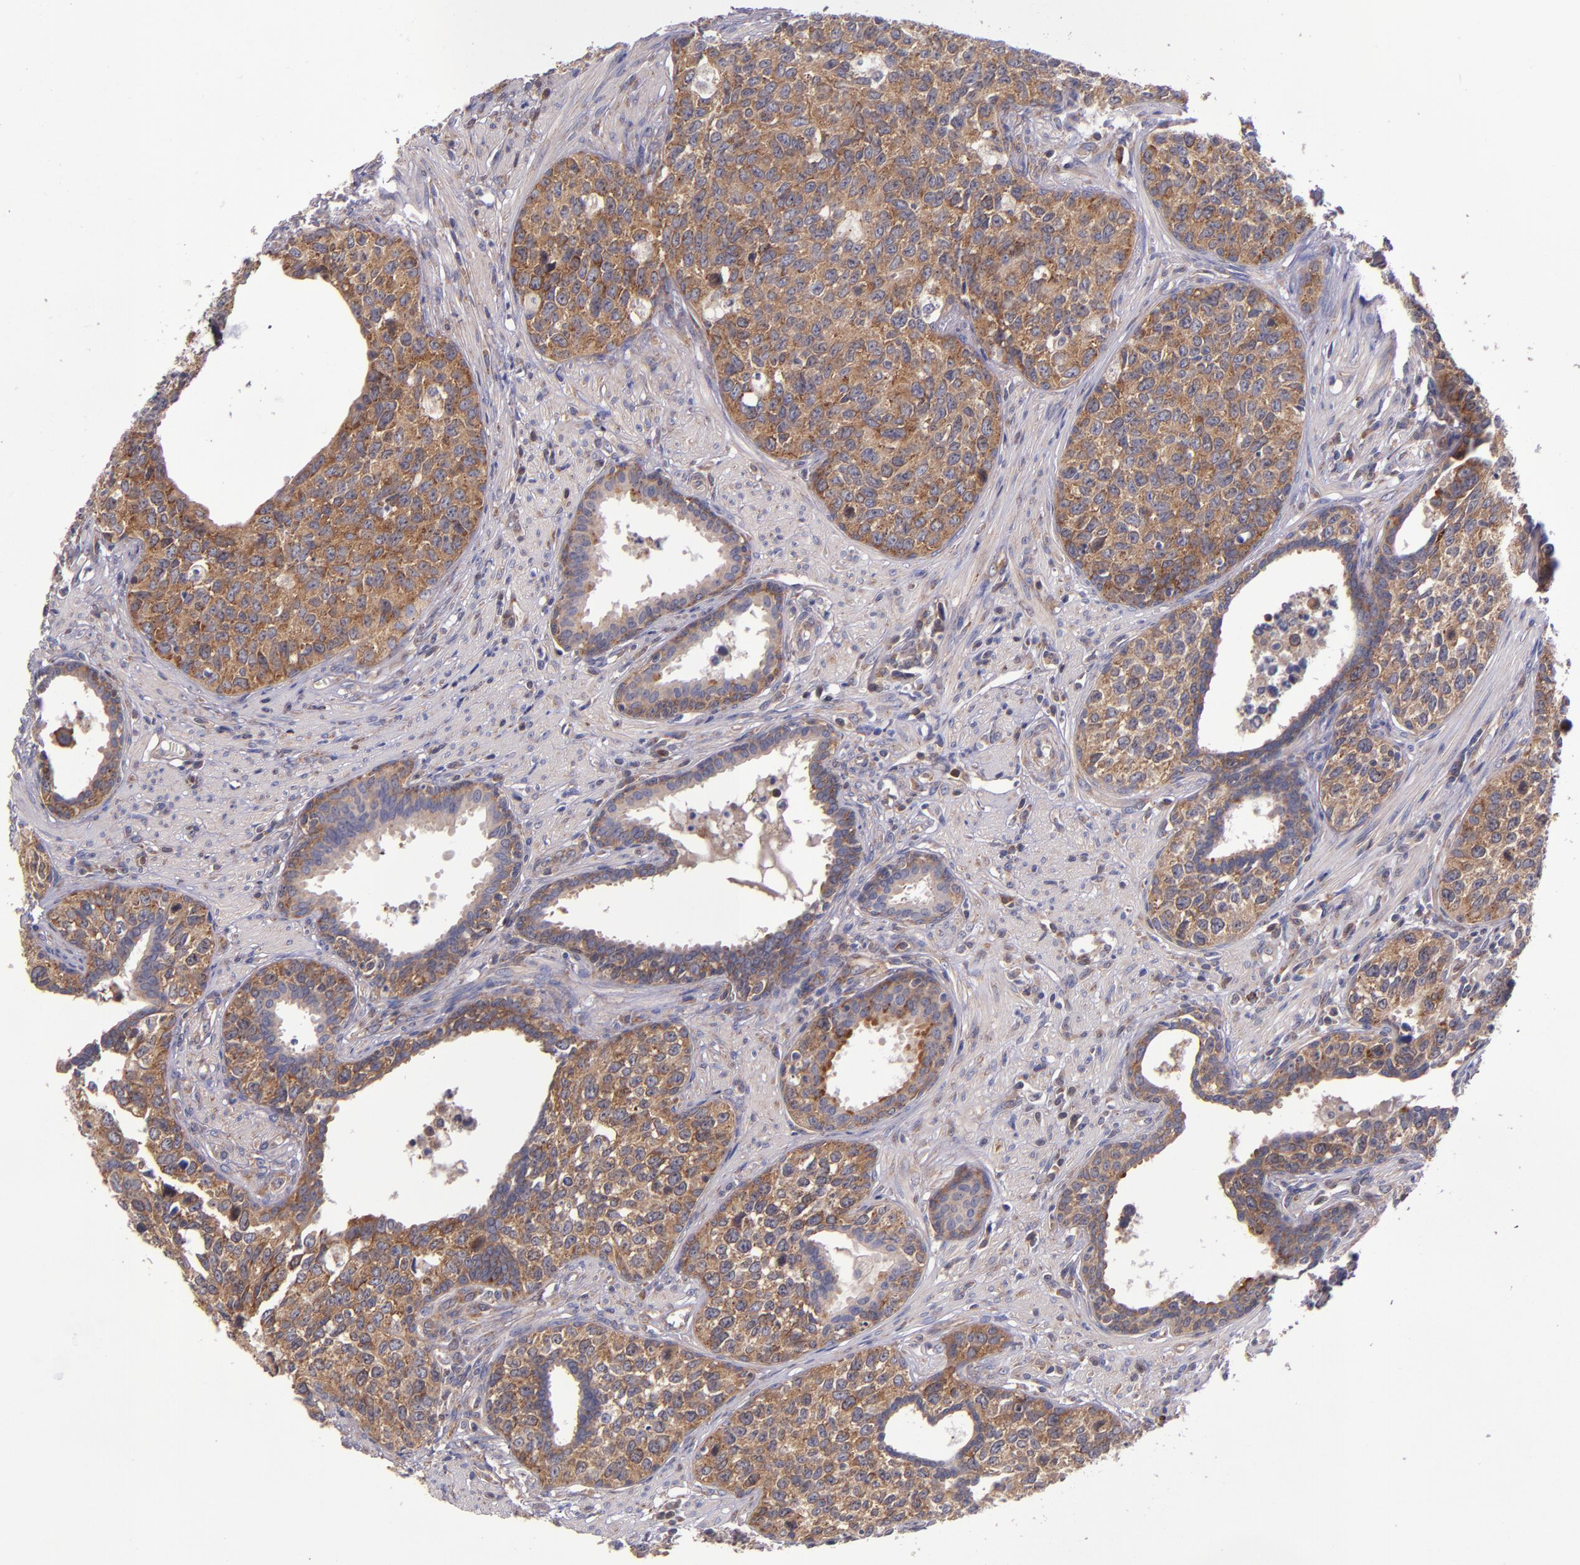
{"staining": {"intensity": "moderate", "quantity": ">75%", "location": "cytoplasmic/membranous"}, "tissue": "urothelial cancer", "cell_type": "Tumor cells", "image_type": "cancer", "snomed": [{"axis": "morphology", "description": "Urothelial carcinoma, High grade"}, {"axis": "topography", "description": "Urinary bladder"}], "caption": "This micrograph displays high-grade urothelial carcinoma stained with immunohistochemistry to label a protein in brown. The cytoplasmic/membranous of tumor cells show moderate positivity for the protein. Nuclei are counter-stained blue.", "gene": "EIF4ENIF1", "patient": {"sex": "male", "age": 81}}